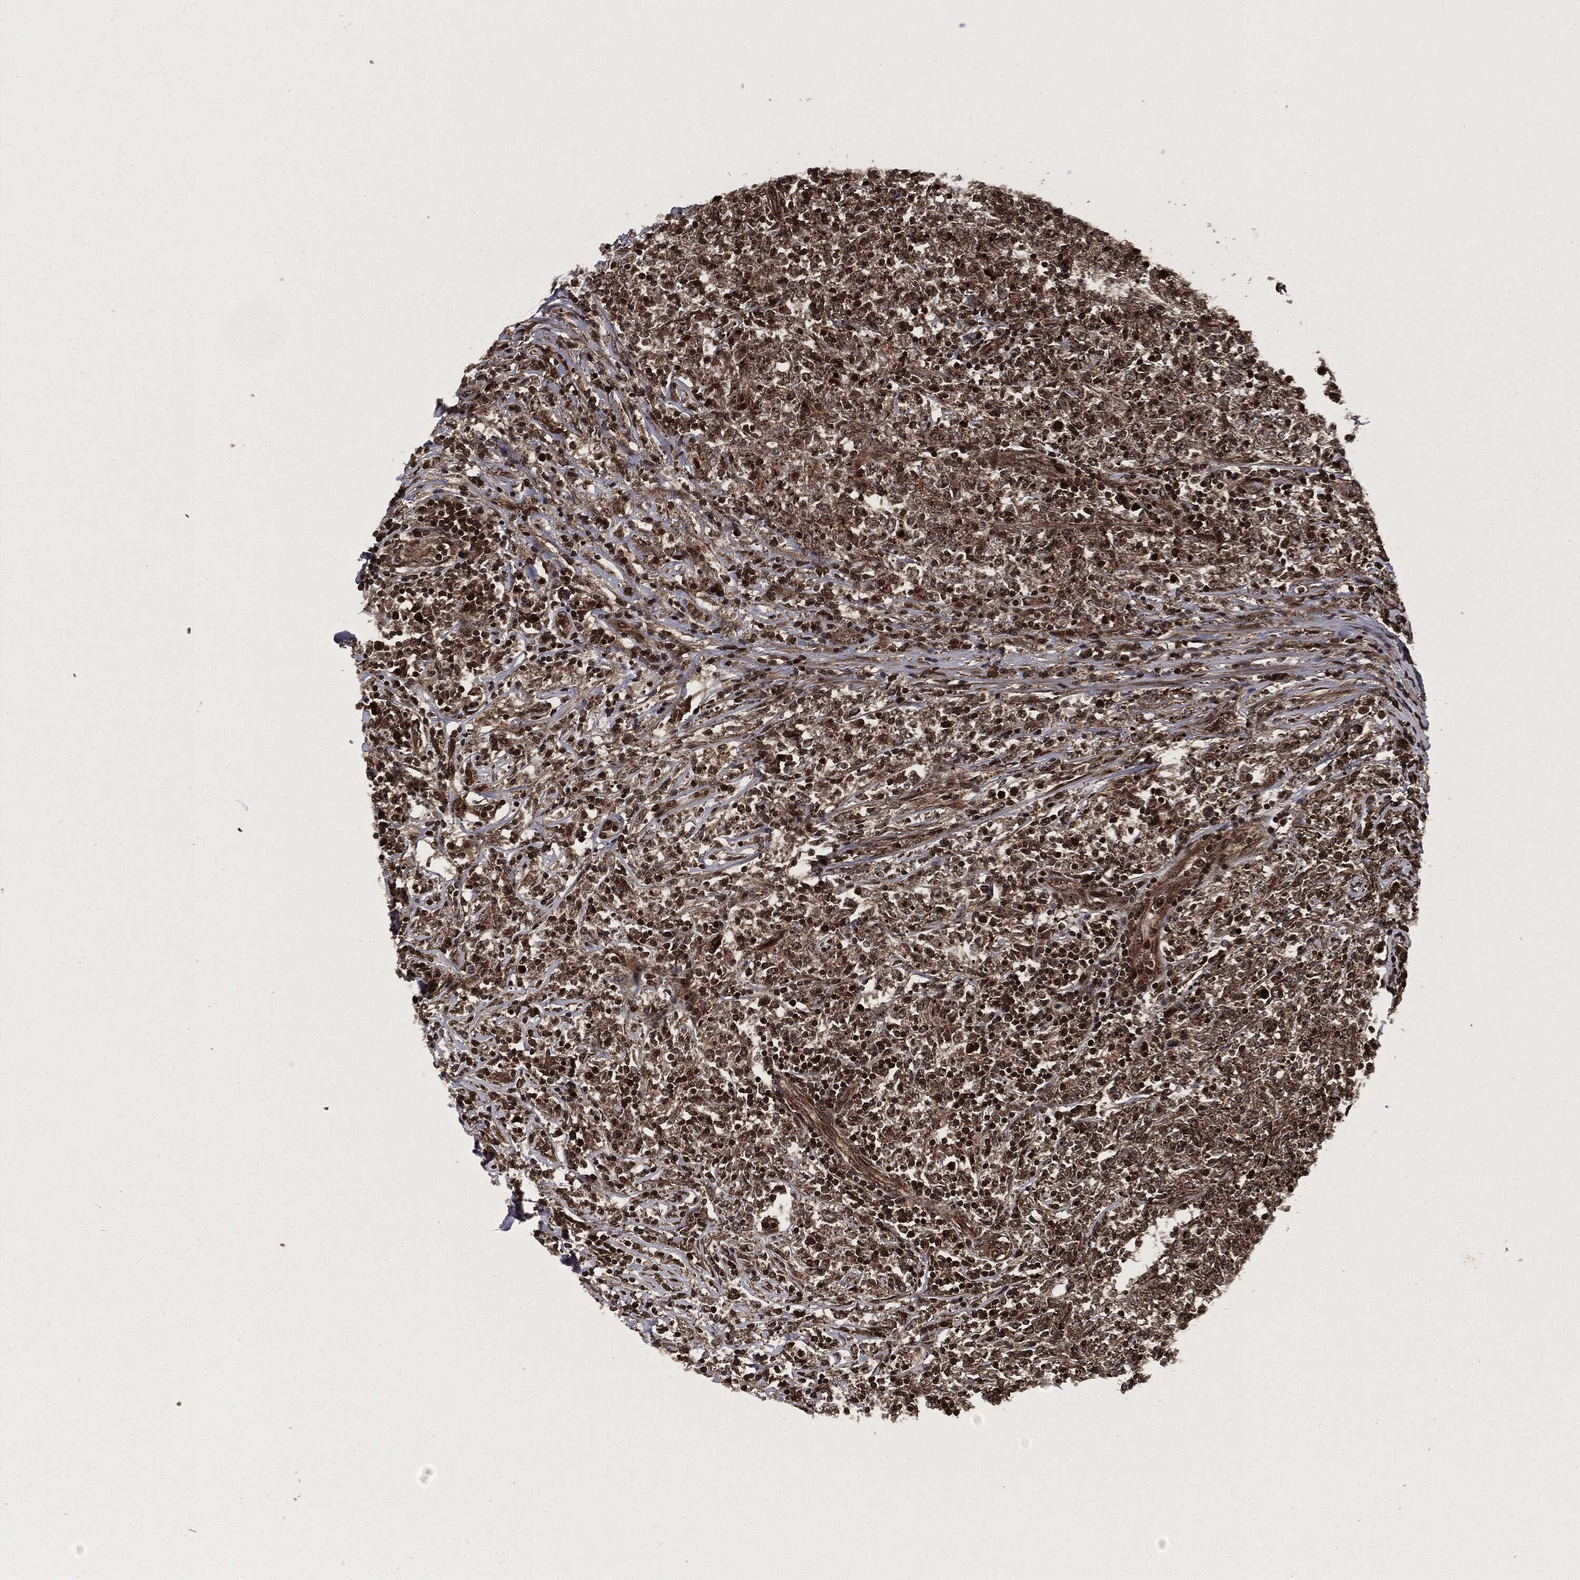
{"staining": {"intensity": "strong", "quantity": ">75%", "location": "cytoplasmic/membranous,nuclear"}, "tissue": "lymphoma", "cell_type": "Tumor cells", "image_type": "cancer", "snomed": [{"axis": "morphology", "description": "Malignant lymphoma, non-Hodgkin's type, High grade"}, {"axis": "topography", "description": "Lymph node"}], "caption": "IHC (DAB (3,3'-diaminobenzidine)) staining of human lymphoma reveals strong cytoplasmic/membranous and nuclear protein positivity in approximately >75% of tumor cells. The protein is shown in brown color, while the nuclei are stained blue.", "gene": "CARD6", "patient": {"sex": "female", "age": 84}}